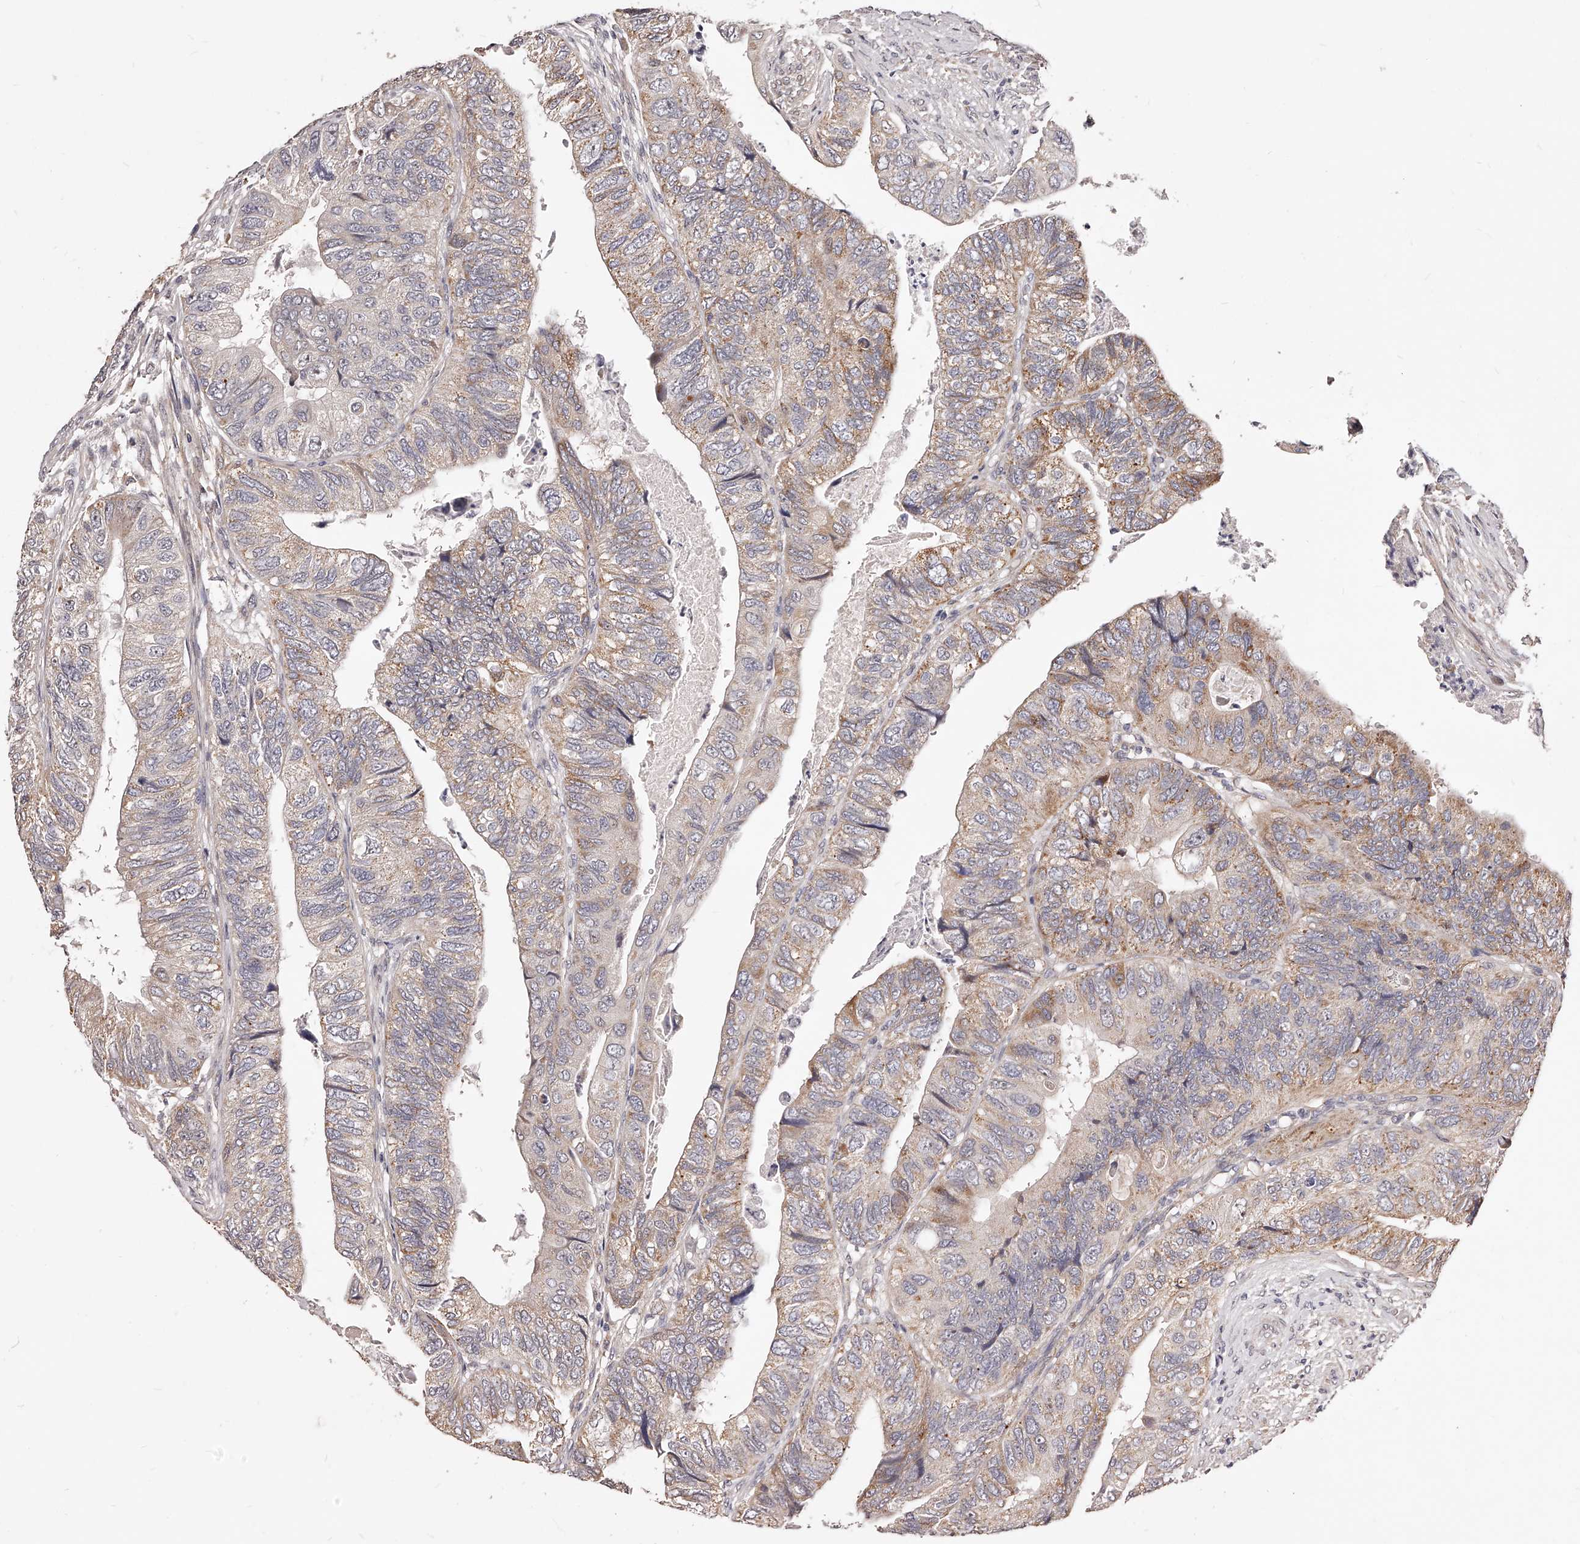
{"staining": {"intensity": "moderate", "quantity": "<25%", "location": "cytoplasmic/membranous"}, "tissue": "colorectal cancer", "cell_type": "Tumor cells", "image_type": "cancer", "snomed": [{"axis": "morphology", "description": "Adenocarcinoma, NOS"}, {"axis": "topography", "description": "Rectum"}], "caption": "Immunohistochemical staining of human colorectal adenocarcinoma exhibits low levels of moderate cytoplasmic/membranous protein staining in about <25% of tumor cells. Immunohistochemistry (ihc) stains the protein of interest in brown and the nuclei are stained blue.", "gene": "ZNF502", "patient": {"sex": "male", "age": 63}}